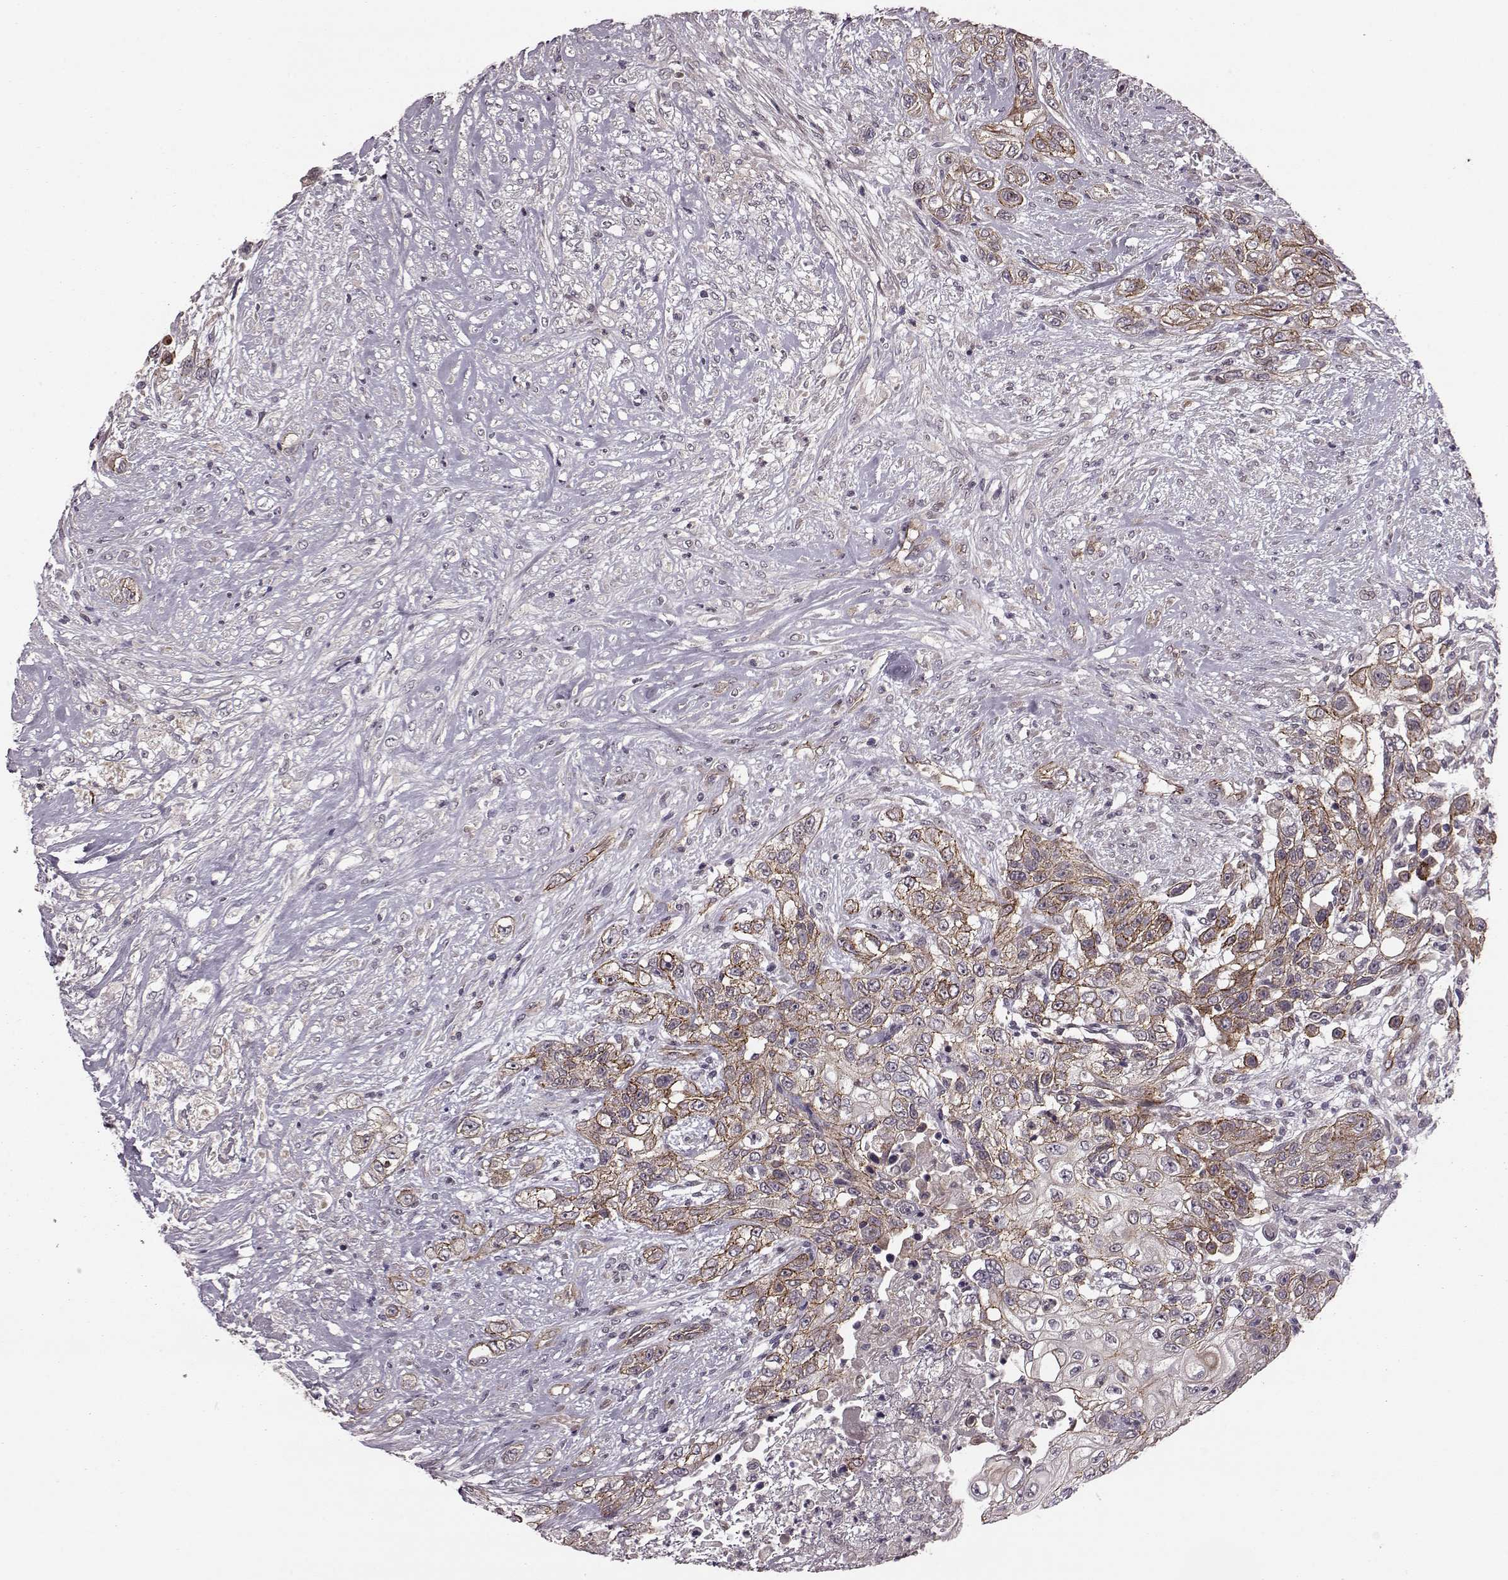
{"staining": {"intensity": "strong", "quantity": "25%-75%", "location": "cytoplasmic/membranous"}, "tissue": "urothelial cancer", "cell_type": "Tumor cells", "image_type": "cancer", "snomed": [{"axis": "morphology", "description": "Urothelial carcinoma, High grade"}, {"axis": "topography", "description": "Urinary bladder"}], "caption": "A photomicrograph of human urothelial carcinoma (high-grade) stained for a protein exhibits strong cytoplasmic/membranous brown staining in tumor cells. Ihc stains the protein of interest in brown and the nuclei are stained blue.", "gene": "SYNPO", "patient": {"sex": "female", "age": 56}}